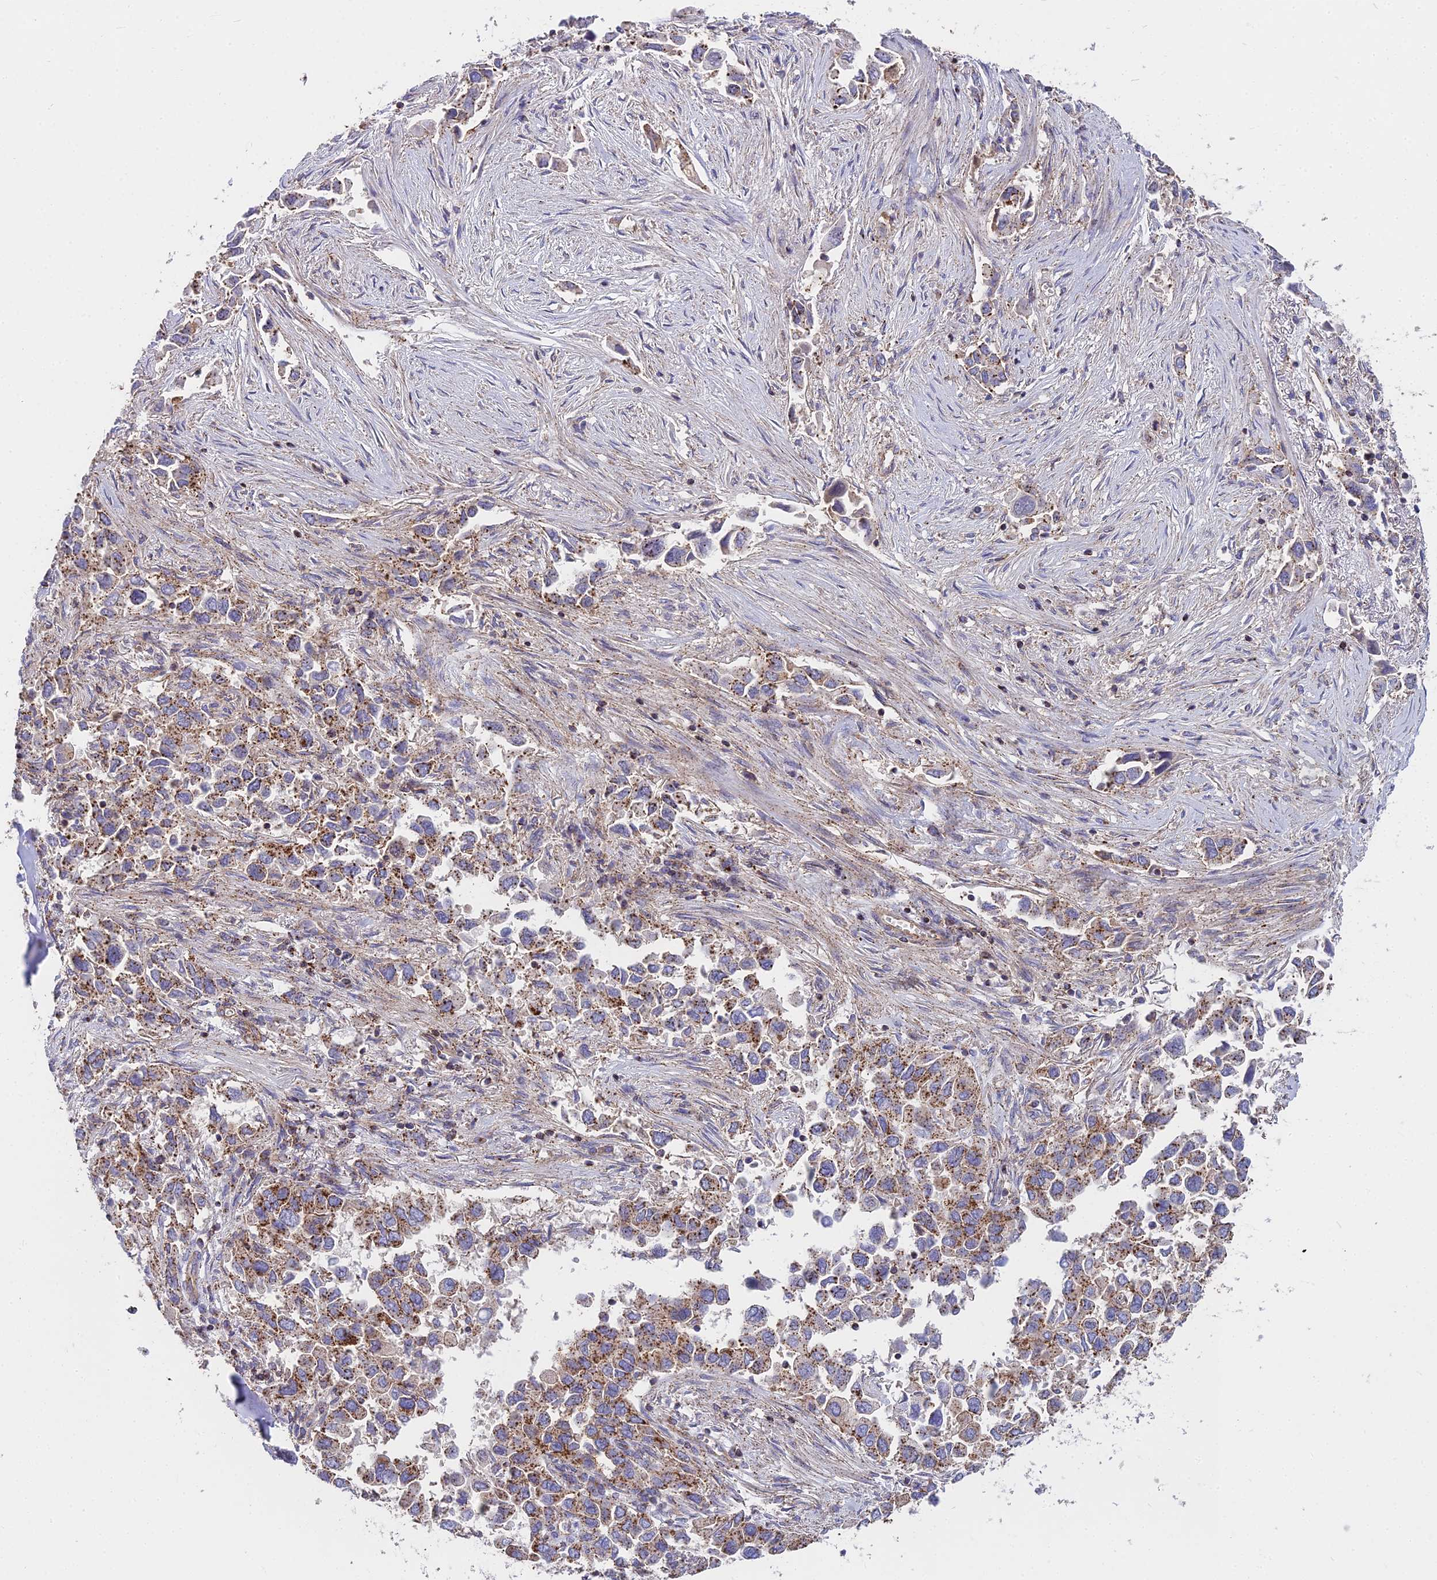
{"staining": {"intensity": "moderate", "quantity": "25%-75%", "location": "cytoplasmic/membranous"}, "tissue": "lung cancer", "cell_type": "Tumor cells", "image_type": "cancer", "snomed": [{"axis": "morphology", "description": "Adenocarcinoma, NOS"}, {"axis": "topography", "description": "Lung"}], "caption": "High-magnification brightfield microscopy of lung cancer (adenocarcinoma) stained with DAB (3,3'-diaminobenzidine) (brown) and counterstained with hematoxylin (blue). tumor cells exhibit moderate cytoplasmic/membranous expression is identified in about25%-75% of cells. (DAB (3,3'-diaminobenzidine) = brown stain, brightfield microscopy at high magnification).", "gene": "FRMPD1", "patient": {"sex": "female", "age": 76}}